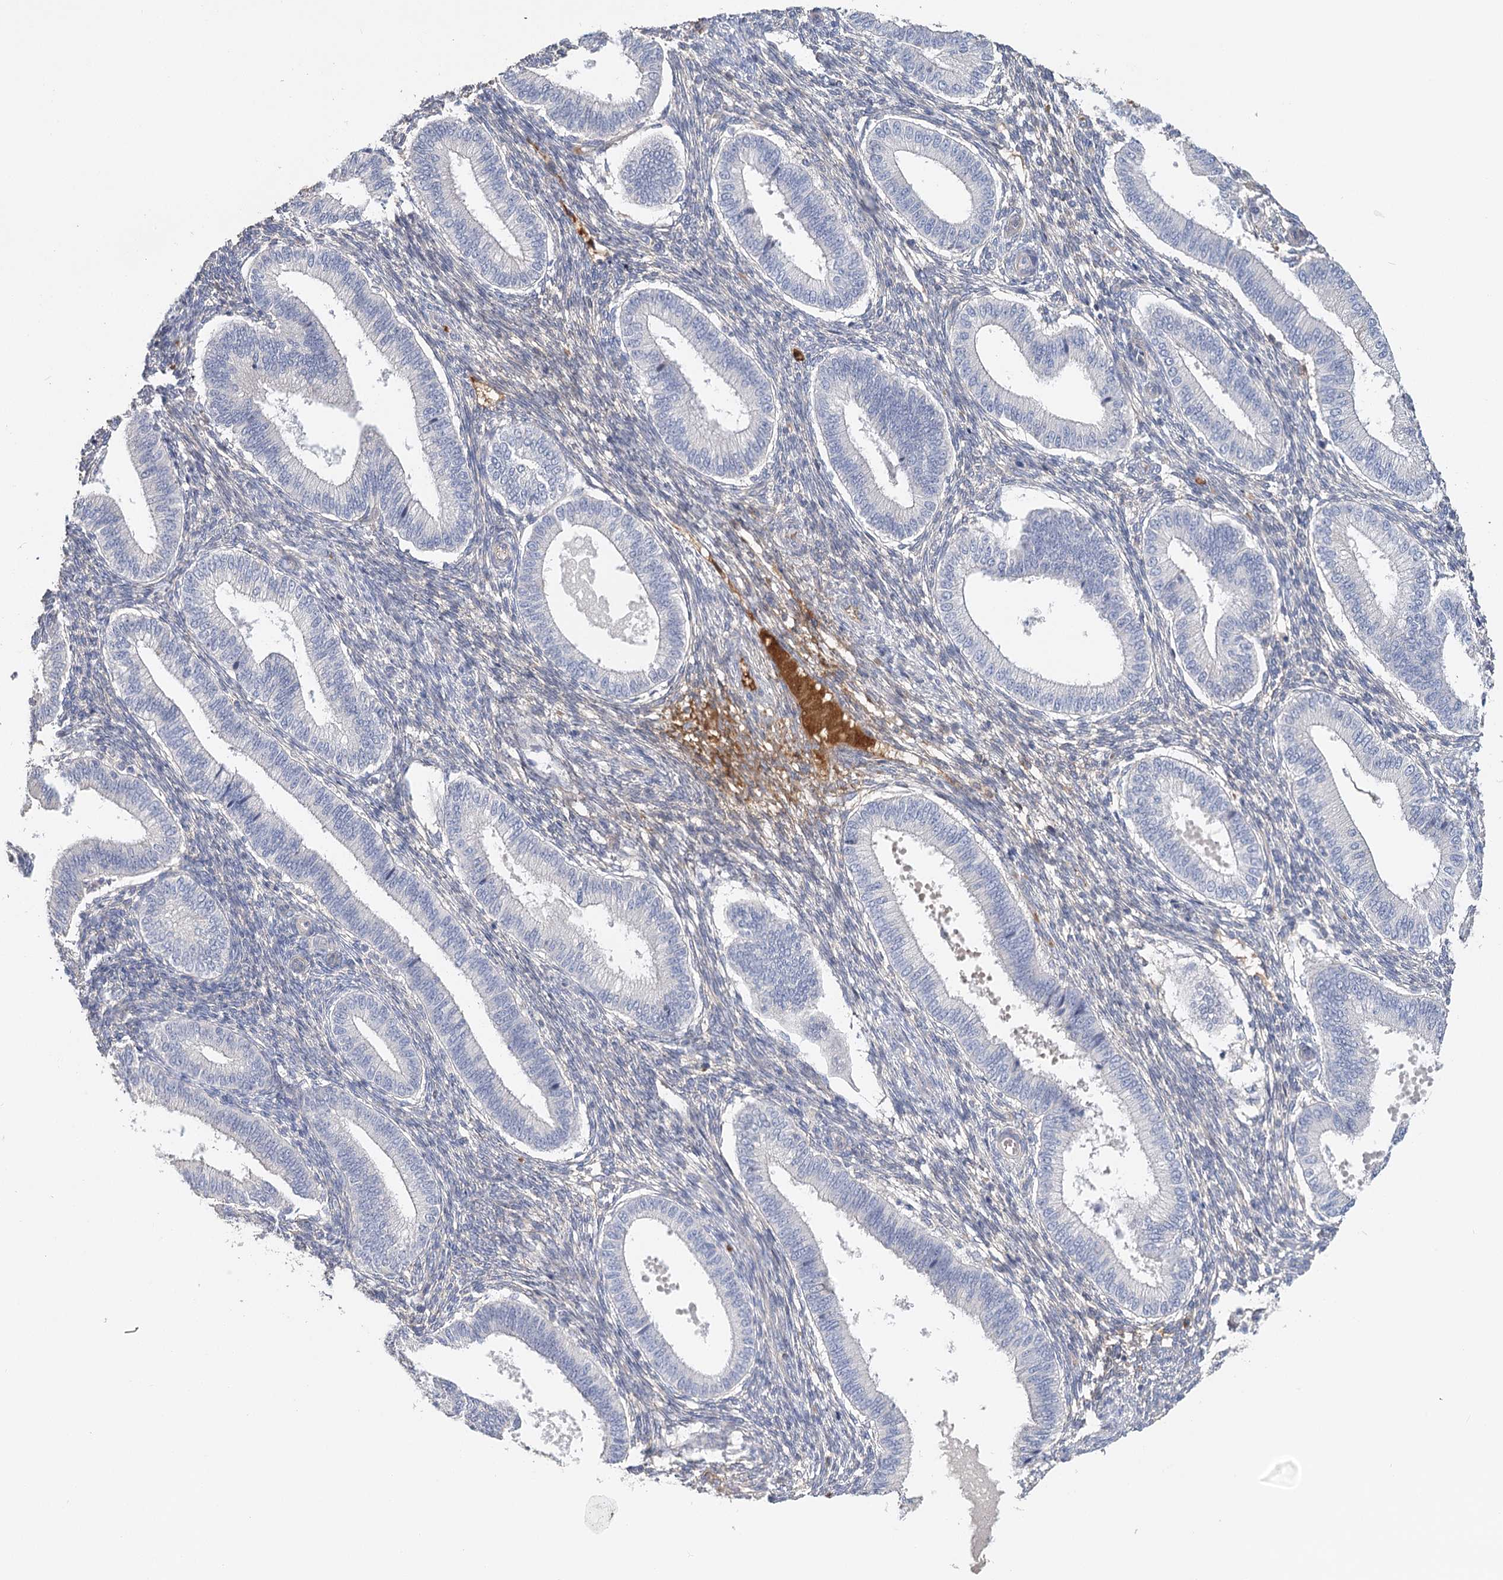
{"staining": {"intensity": "negative", "quantity": "none", "location": "none"}, "tissue": "endometrium", "cell_type": "Cells in endometrial stroma", "image_type": "normal", "snomed": [{"axis": "morphology", "description": "Normal tissue, NOS"}, {"axis": "topography", "description": "Endometrium"}], "caption": "There is no significant staining in cells in endometrial stroma of endometrium. Brightfield microscopy of immunohistochemistry stained with DAB (3,3'-diaminobenzidine) (brown) and hematoxylin (blue), captured at high magnification.", "gene": "EPB41L5", "patient": {"sex": "female", "age": 39}}